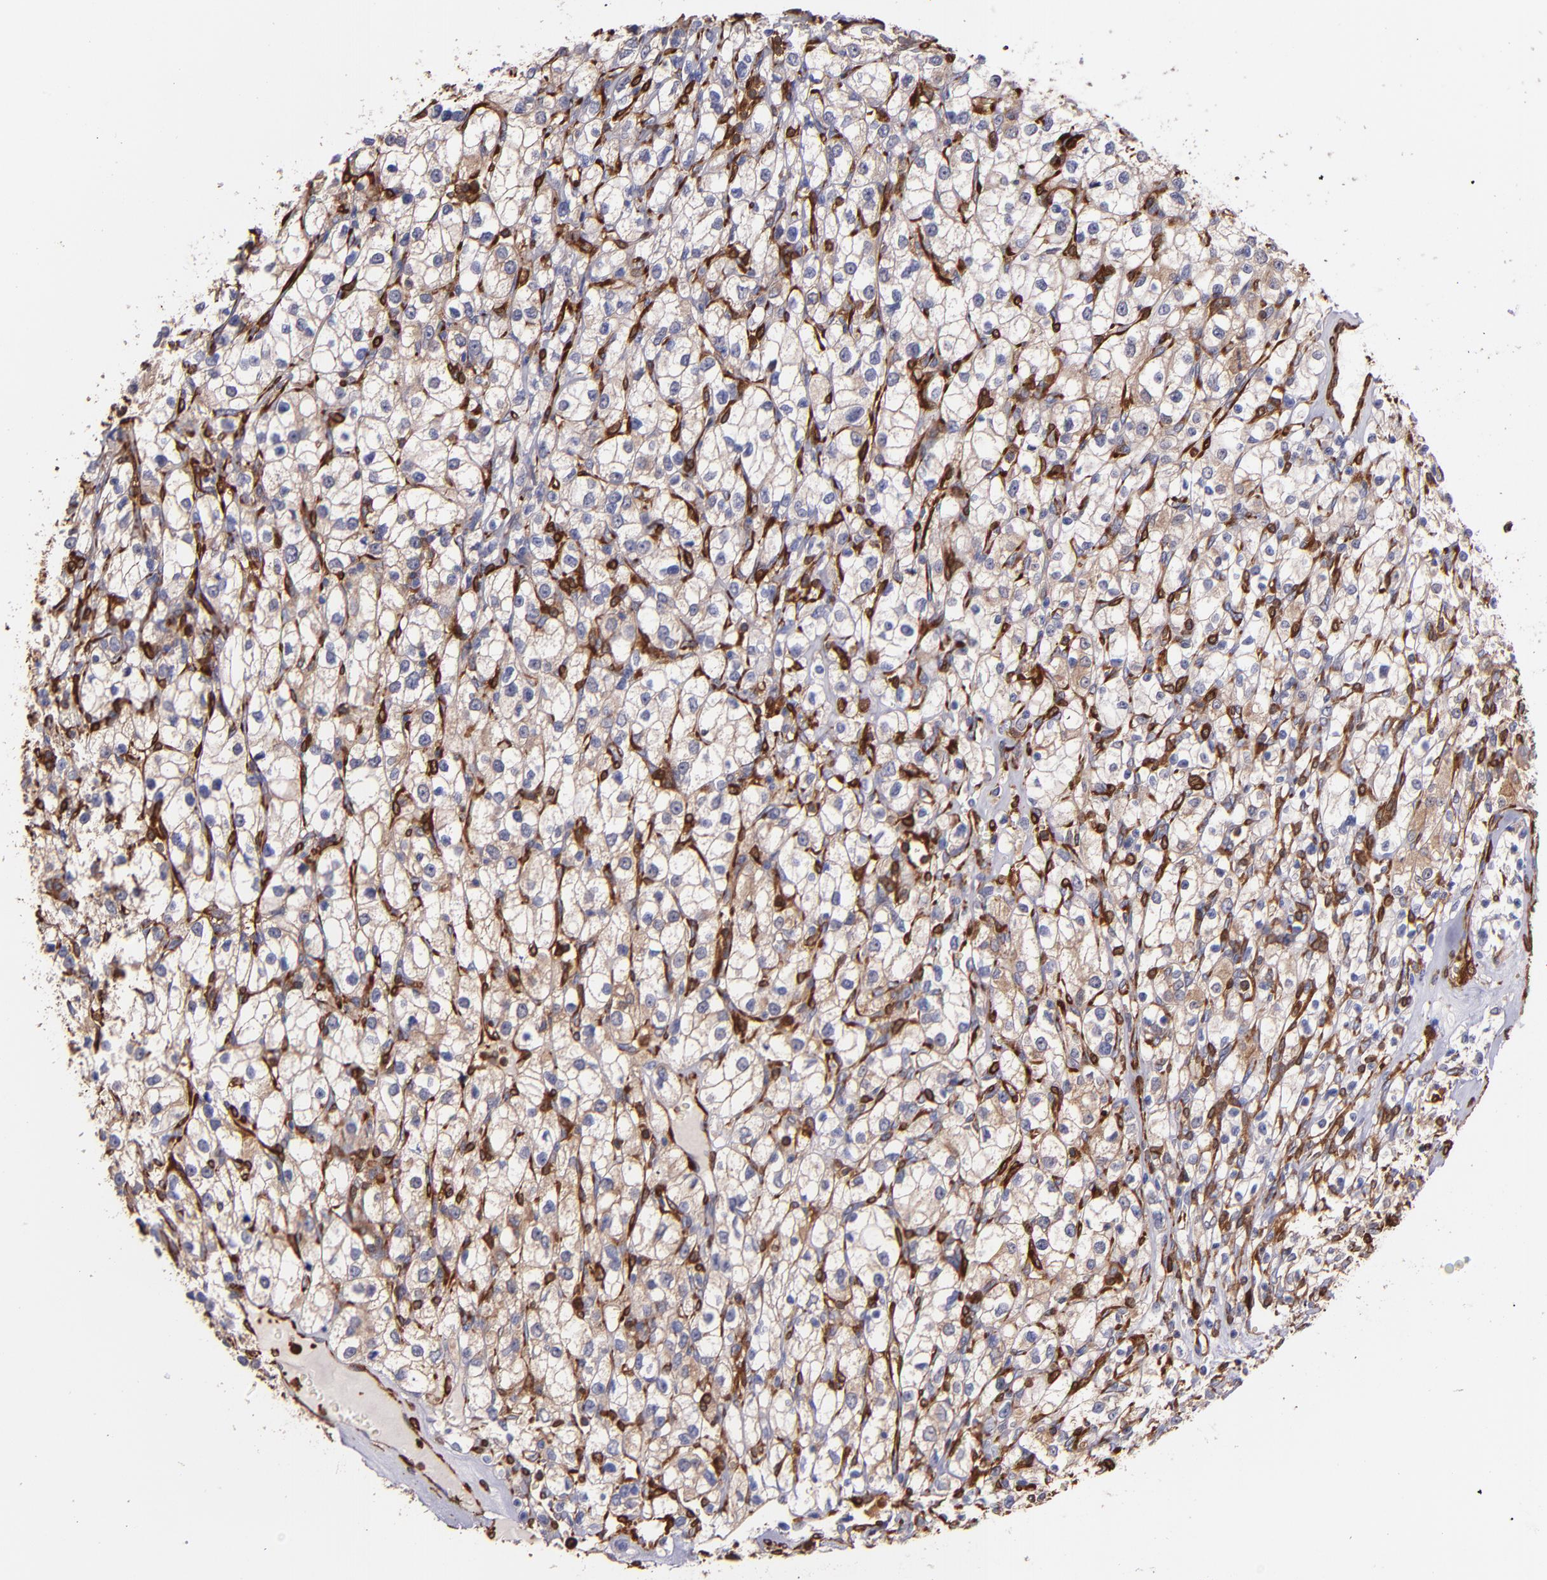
{"staining": {"intensity": "weak", "quantity": "25%-75%", "location": "cytoplasmic/membranous"}, "tissue": "renal cancer", "cell_type": "Tumor cells", "image_type": "cancer", "snomed": [{"axis": "morphology", "description": "Adenocarcinoma, NOS"}, {"axis": "topography", "description": "Kidney"}], "caption": "The image exhibits immunohistochemical staining of renal adenocarcinoma. There is weak cytoplasmic/membranous expression is identified in about 25%-75% of tumor cells.", "gene": "VCL", "patient": {"sex": "female", "age": 62}}